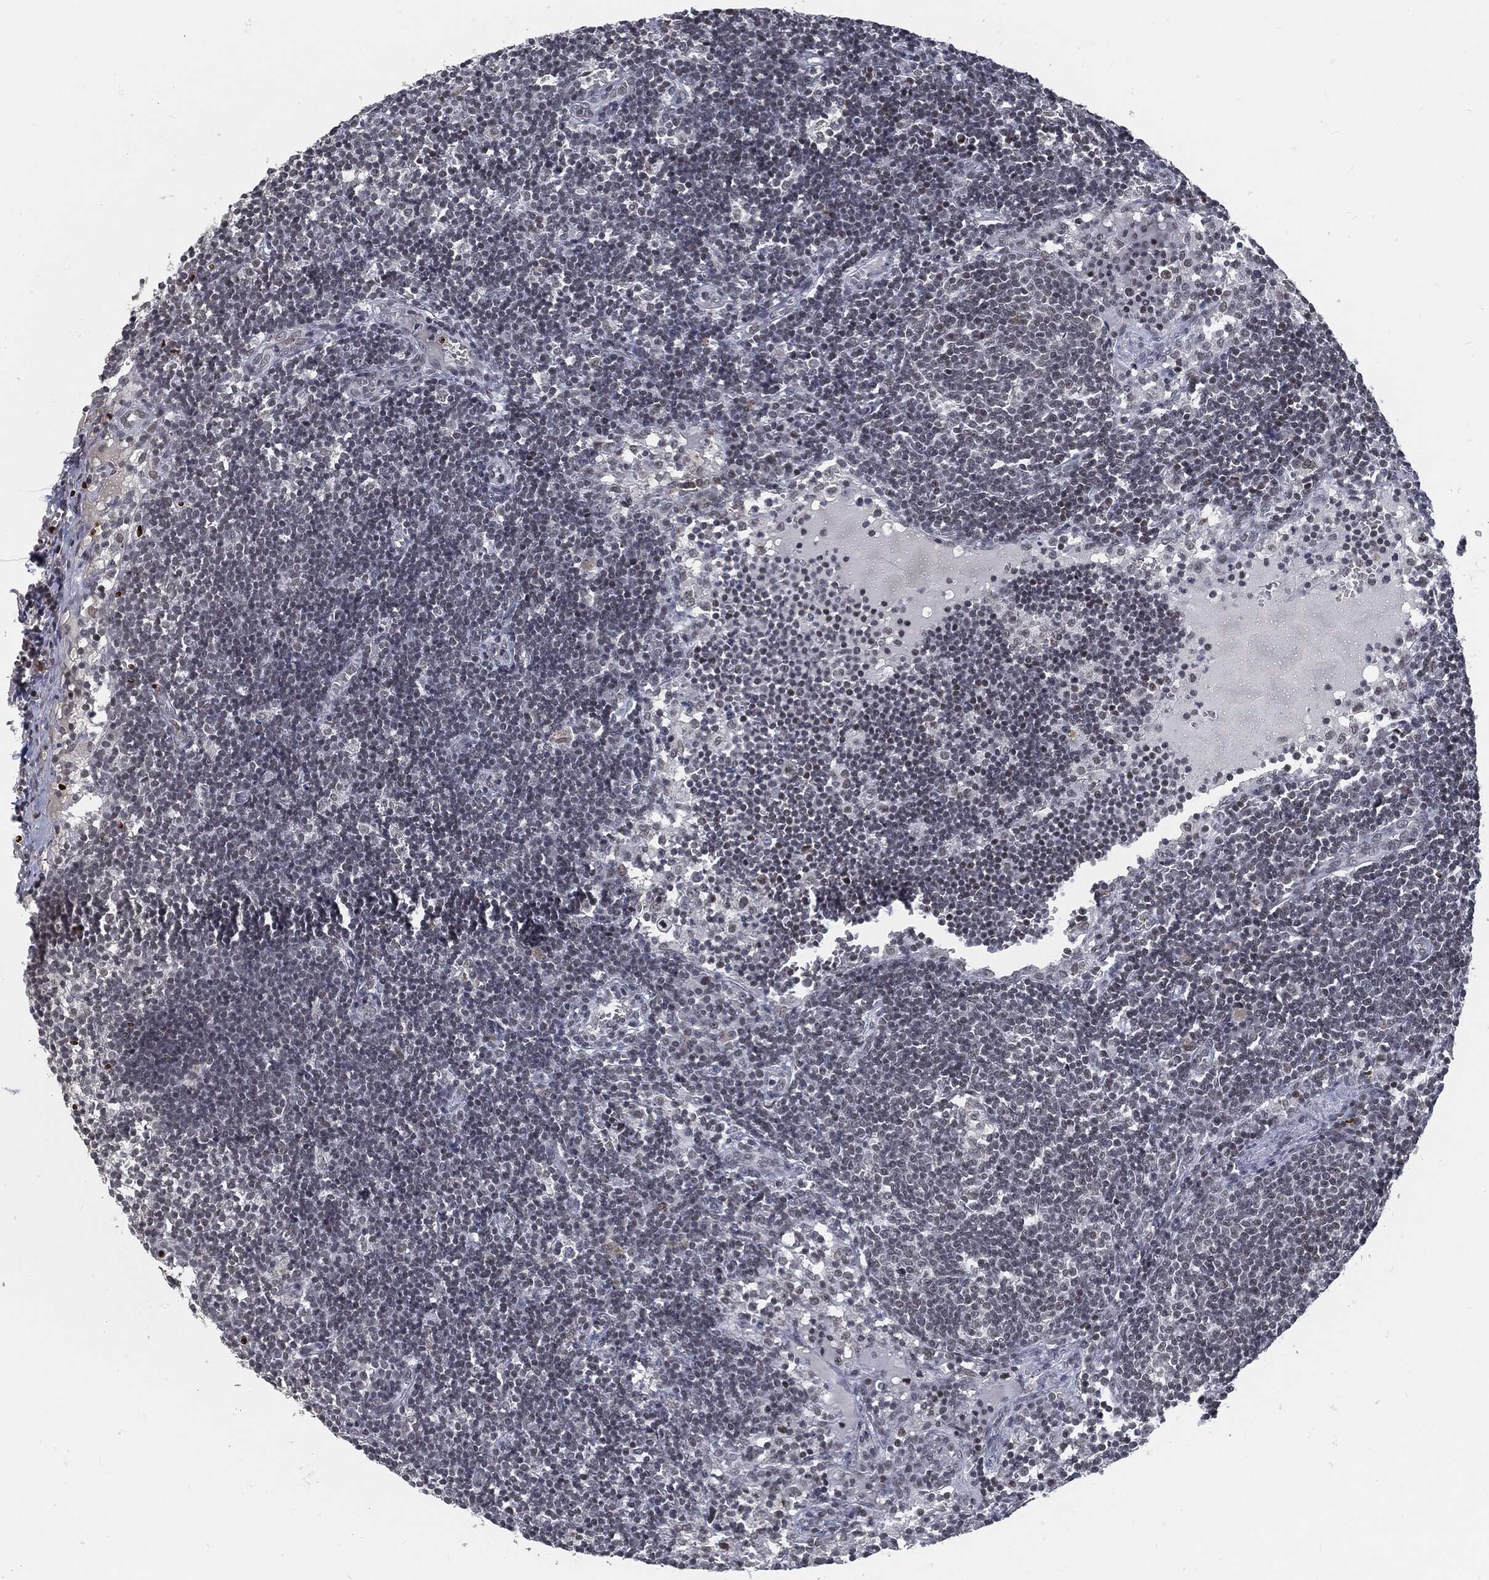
{"staining": {"intensity": "negative", "quantity": "none", "location": "none"}, "tissue": "lymph node", "cell_type": "Germinal center cells", "image_type": "normal", "snomed": [{"axis": "morphology", "description": "Normal tissue, NOS"}, {"axis": "morphology", "description": "Adenocarcinoma, NOS"}, {"axis": "topography", "description": "Lymph node"}, {"axis": "topography", "description": "Pancreas"}], "caption": "An IHC image of unremarkable lymph node is shown. There is no staining in germinal center cells of lymph node.", "gene": "ANXA1", "patient": {"sex": "female", "age": 58}}